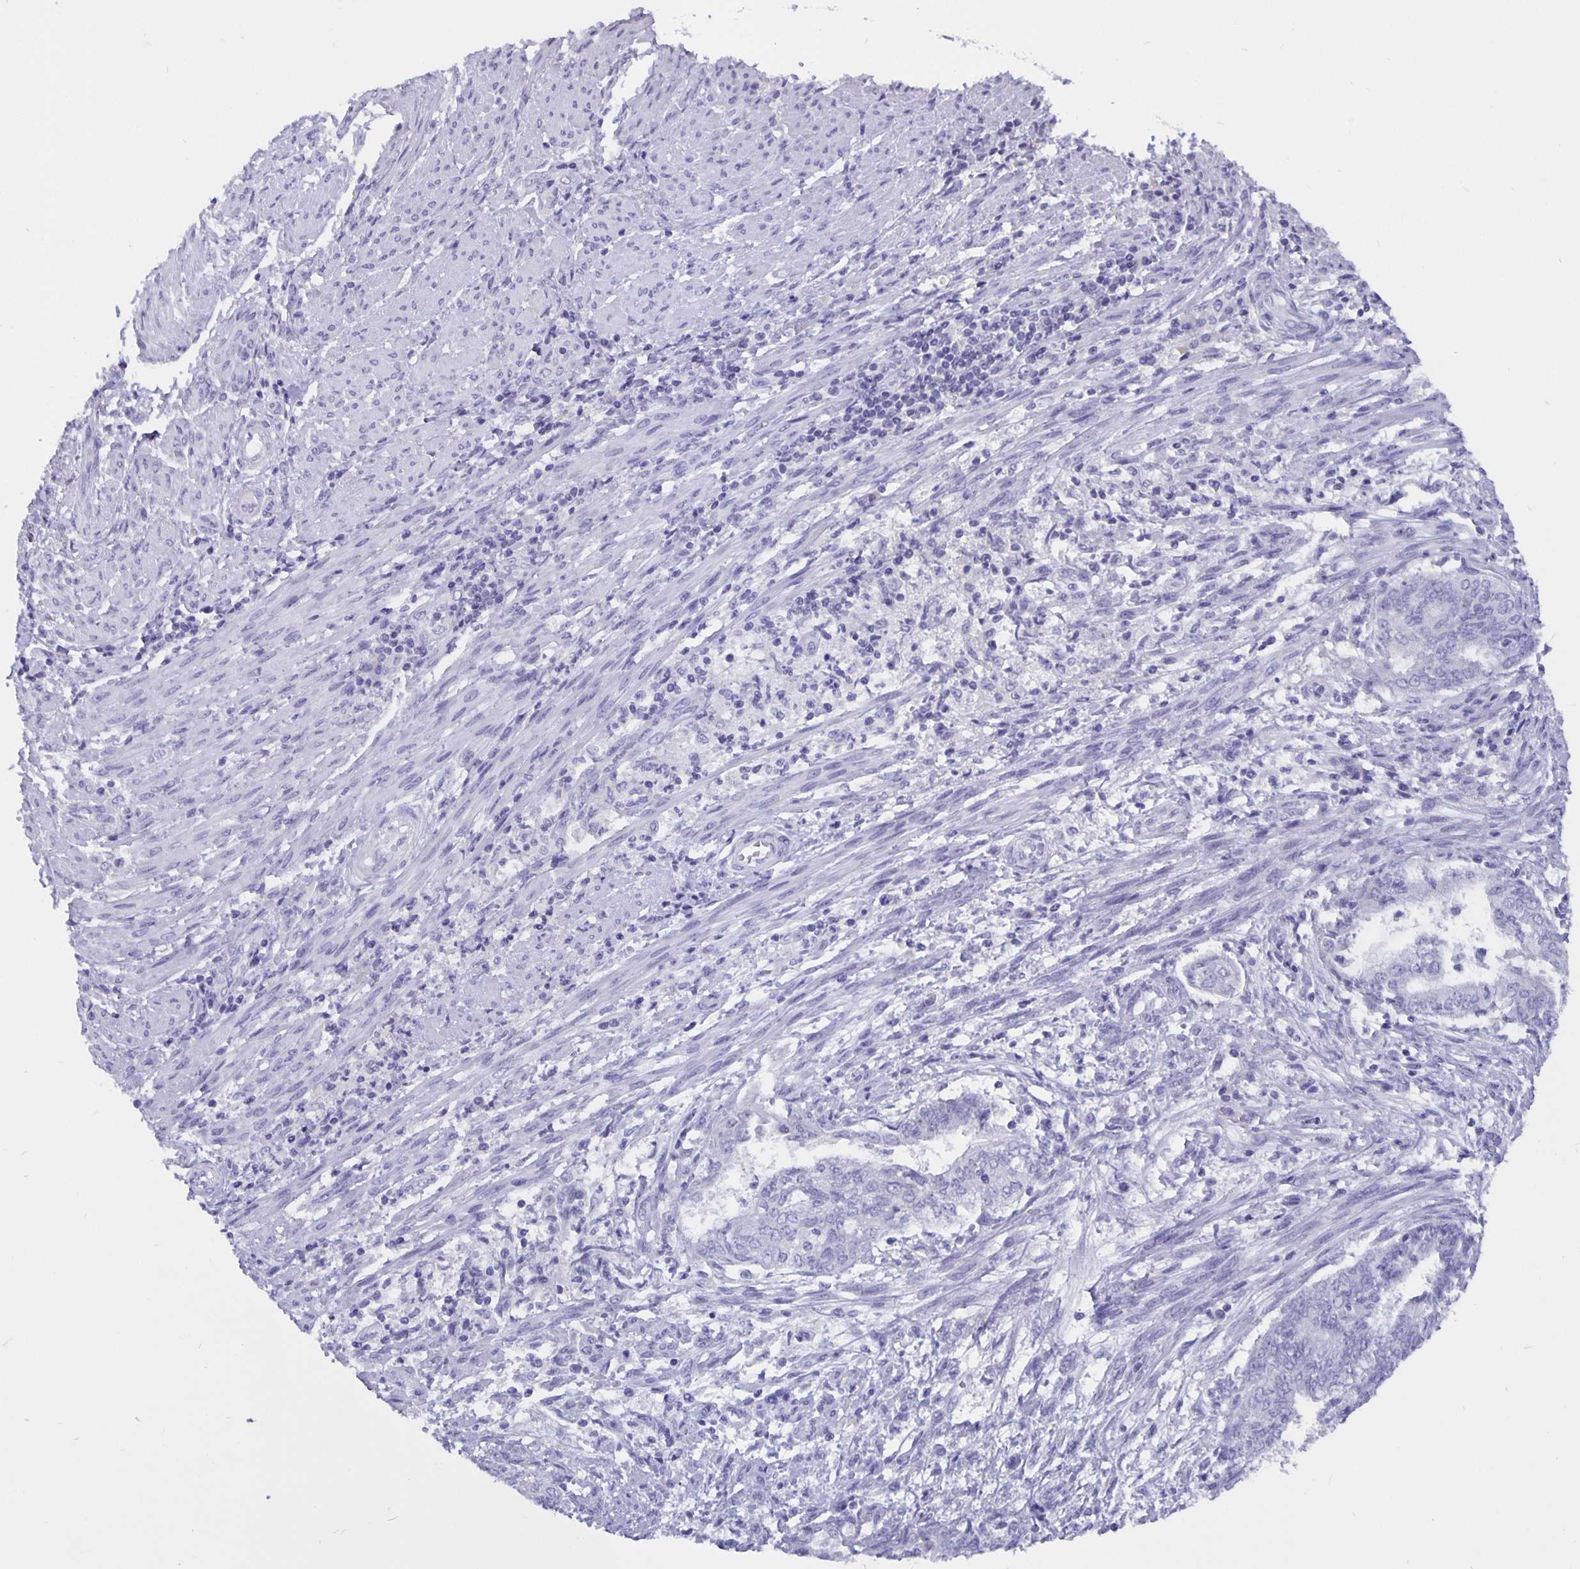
{"staining": {"intensity": "negative", "quantity": "none", "location": "none"}, "tissue": "endometrial cancer", "cell_type": "Tumor cells", "image_type": "cancer", "snomed": [{"axis": "morphology", "description": "Adenocarcinoma, NOS"}, {"axis": "topography", "description": "Endometrium"}], "caption": "Endometrial cancer was stained to show a protein in brown. There is no significant expression in tumor cells.", "gene": "ODF3B", "patient": {"sex": "female", "age": 65}}